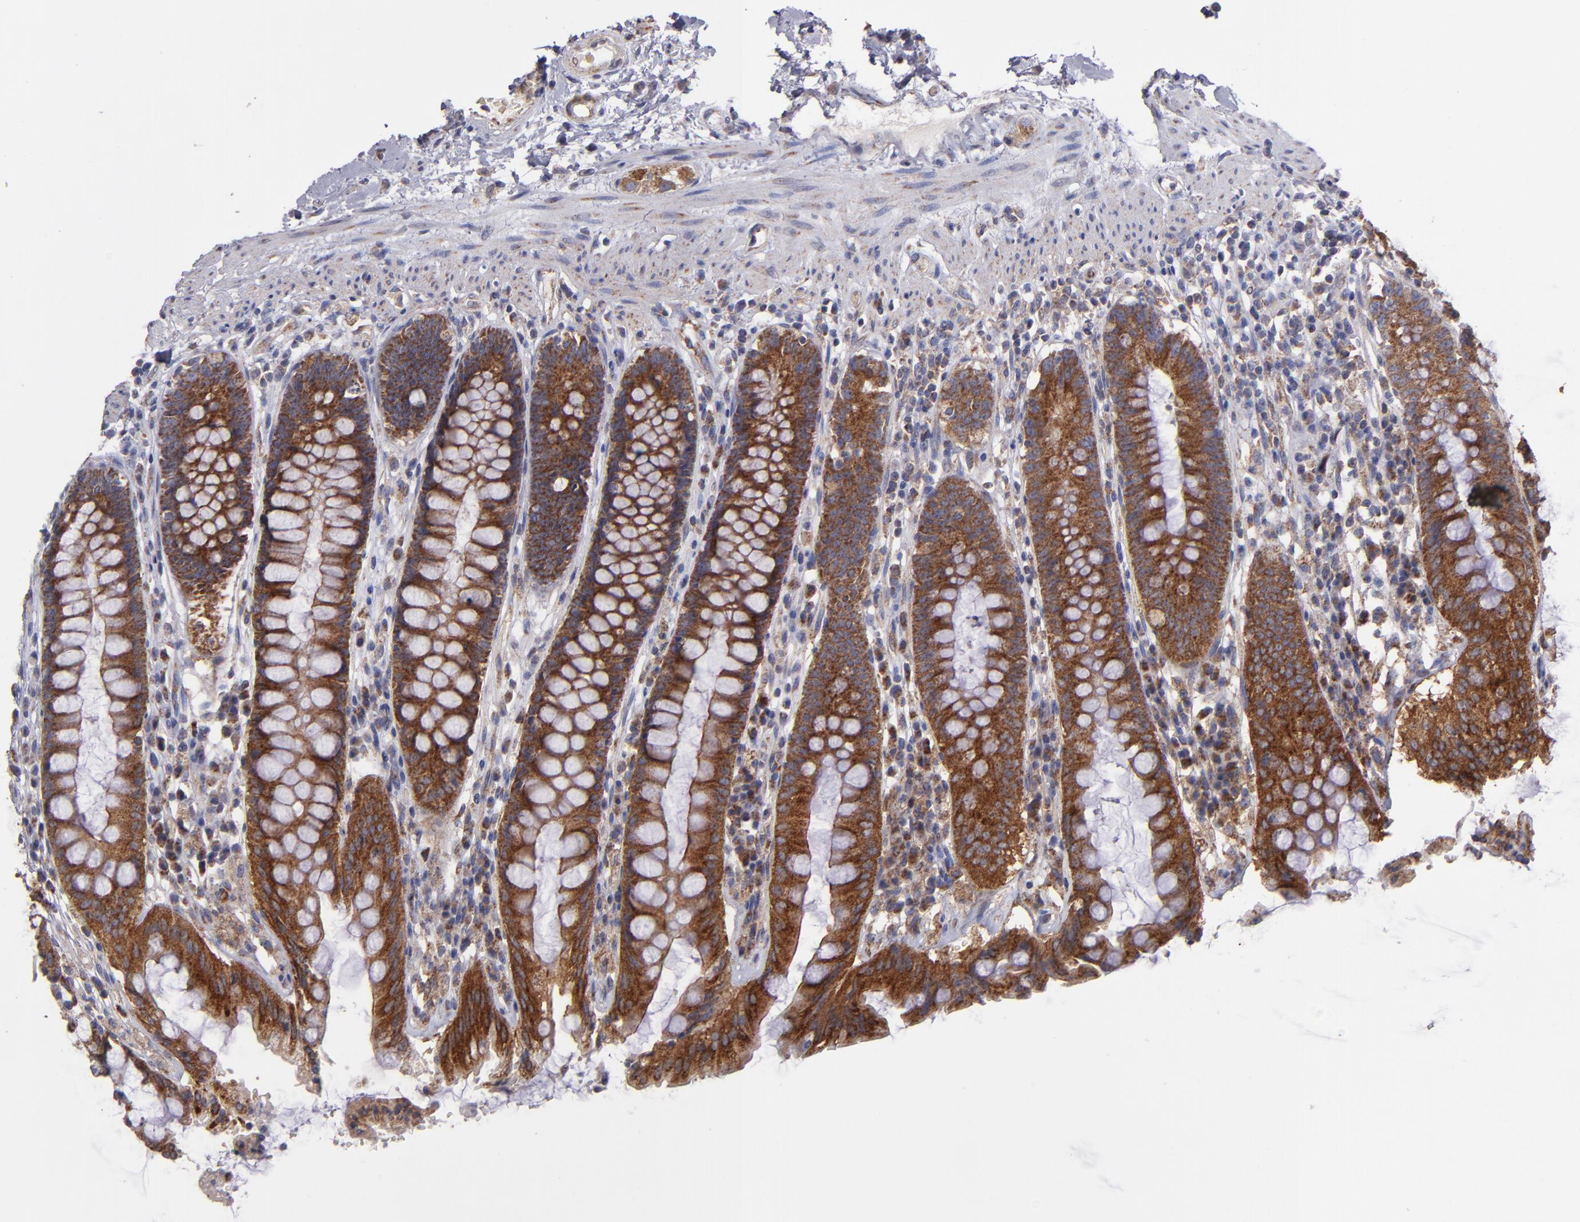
{"staining": {"intensity": "strong", "quantity": ">75%", "location": "cytoplasmic/membranous"}, "tissue": "rectum", "cell_type": "Glandular cells", "image_type": "normal", "snomed": [{"axis": "morphology", "description": "Normal tissue, NOS"}, {"axis": "topography", "description": "Rectum"}], "caption": "Brown immunohistochemical staining in unremarkable rectum reveals strong cytoplasmic/membranous staining in about >75% of glandular cells. (DAB (3,3'-diaminobenzidine) = brown stain, brightfield microscopy at high magnification).", "gene": "CLTA", "patient": {"sex": "female", "age": 46}}